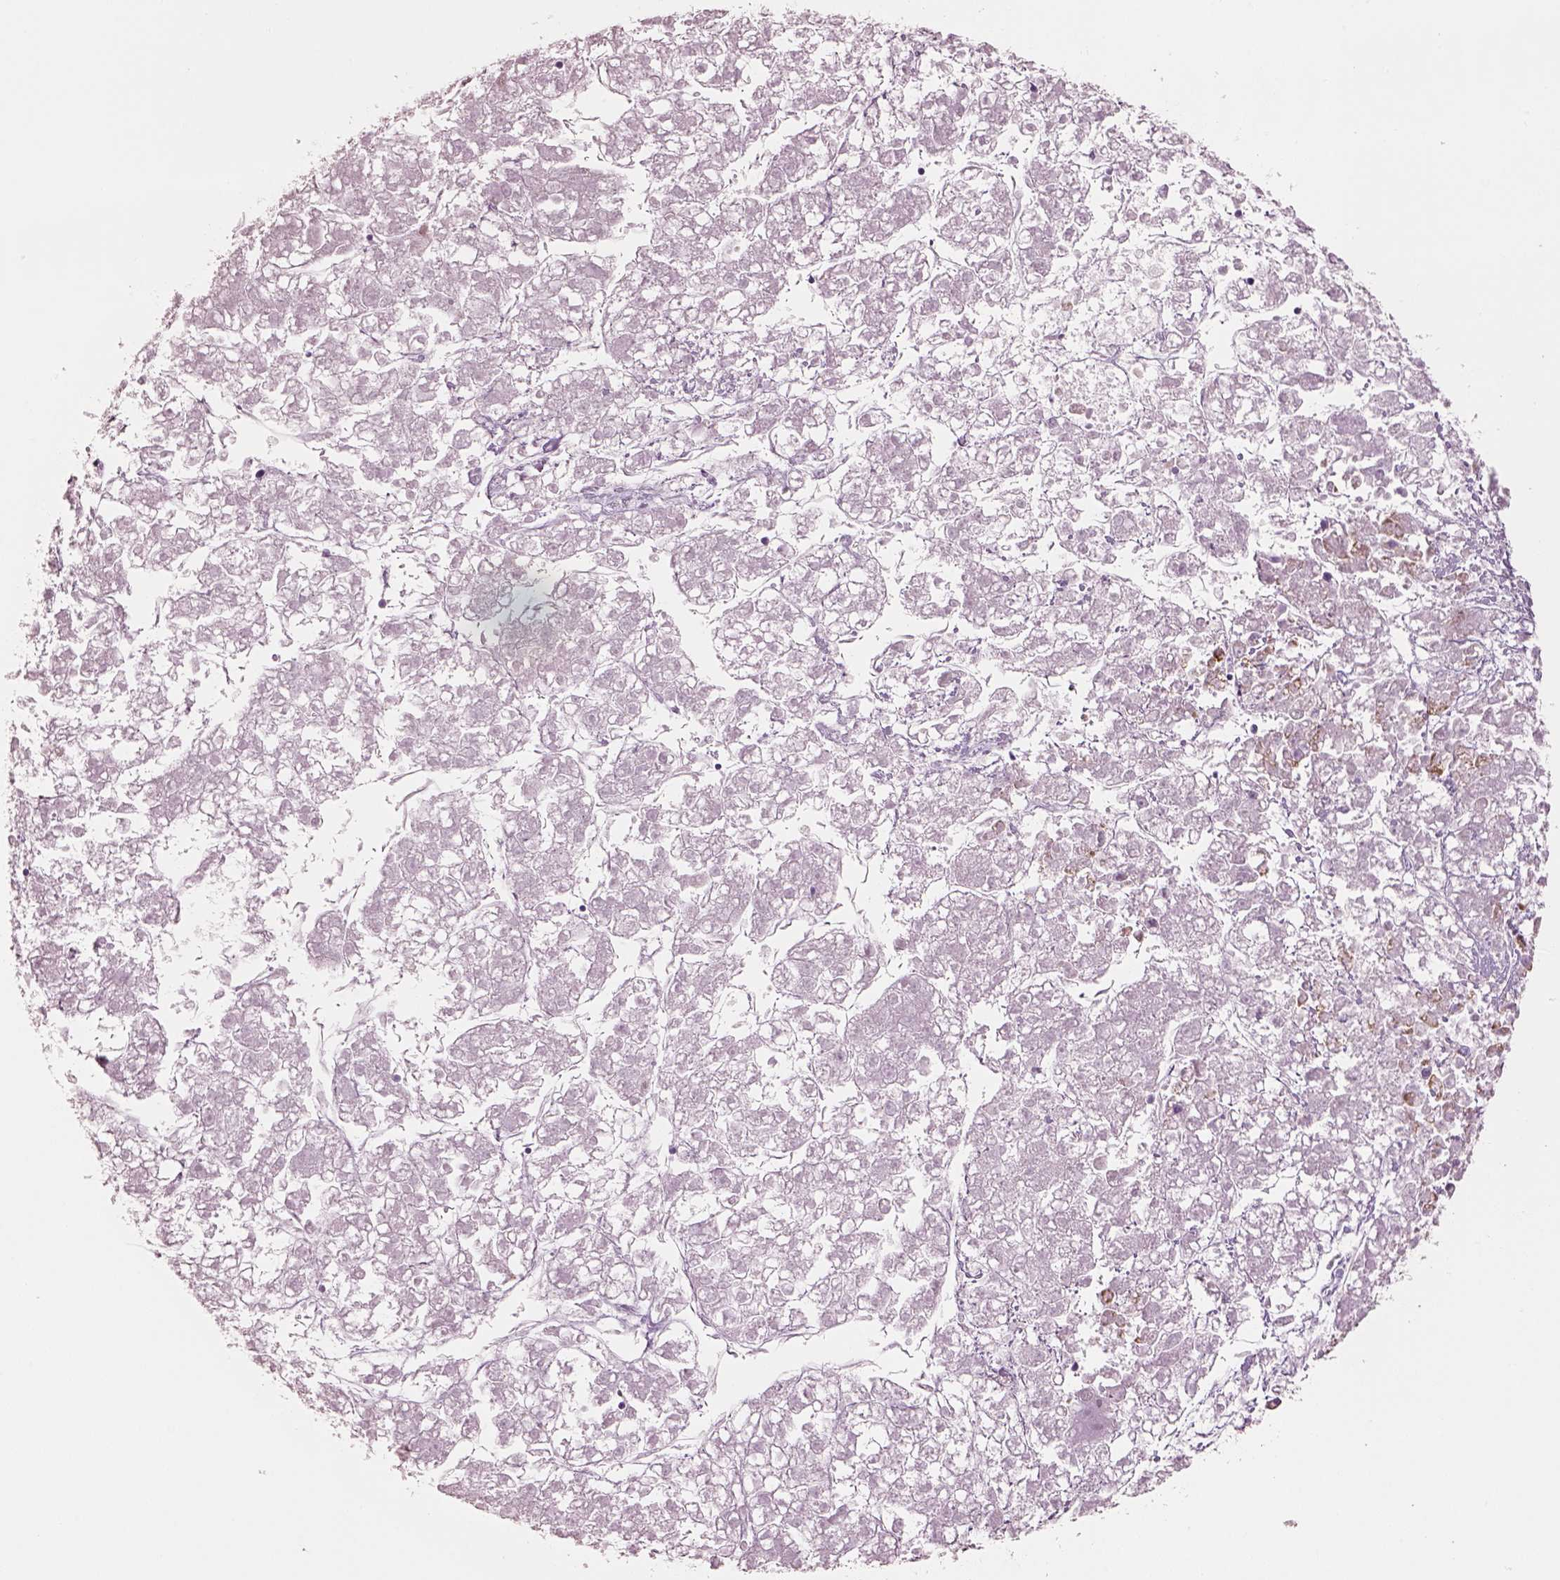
{"staining": {"intensity": "moderate", "quantity": ">75%", "location": "cytoplasmic/membranous"}, "tissue": "liver cancer", "cell_type": "Tumor cells", "image_type": "cancer", "snomed": [{"axis": "morphology", "description": "Carcinoma, Hepatocellular, NOS"}, {"axis": "topography", "description": "Liver"}], "caption": "IHC image of neoplastic tissue: liver cancer (hepatocellular carcinoma) stained using immunohistochemistry (IHC) exhibits medium levels of moderate protein expression localized specifically in the cytoplasmic/membranous of tumor cells, appearing as a cytoplasmic/membranous brown color.", "gene": "ELSPBP1", "patient": {"sex": "male", "age": 56}}